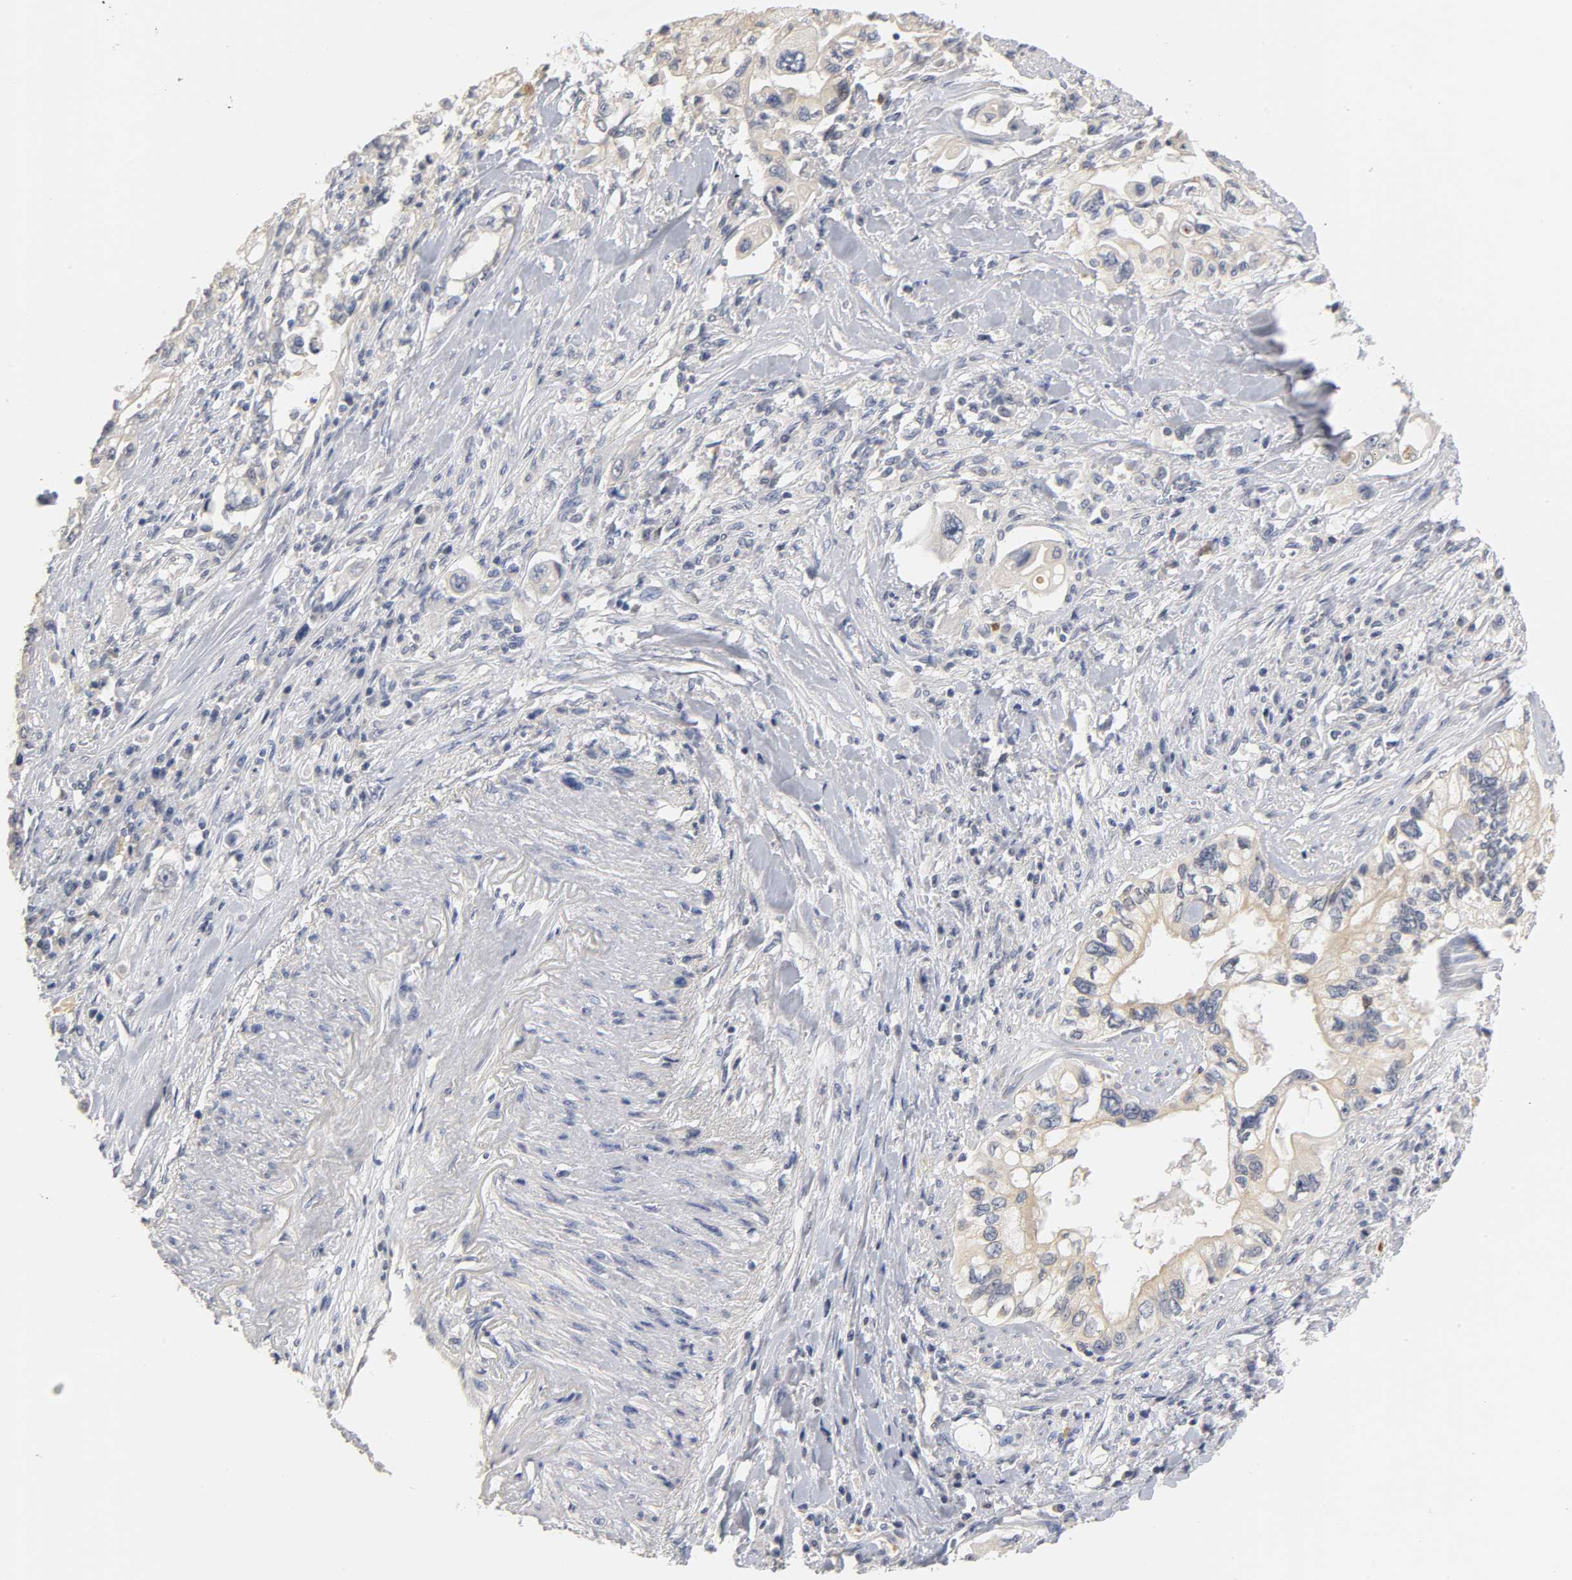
{"staining": {"intensity": "weak", "quantity": "<25%", "location": "cytoplasmic/membranous"}, "tissue": "pancreatic cancer", "cell_type": "Tumor cells", "image_type": "cancer", "snomed": [{"axis": "morphology", "description": "Normal tissue, NOS"}, {"axis": "topography", "description": "Pancreas"}], "caption": "Tumor cells are negative for protein expression in human pancreatic cancer.", "gene": "OVOL1", "patient": {"sex": "male", "age": 42}}